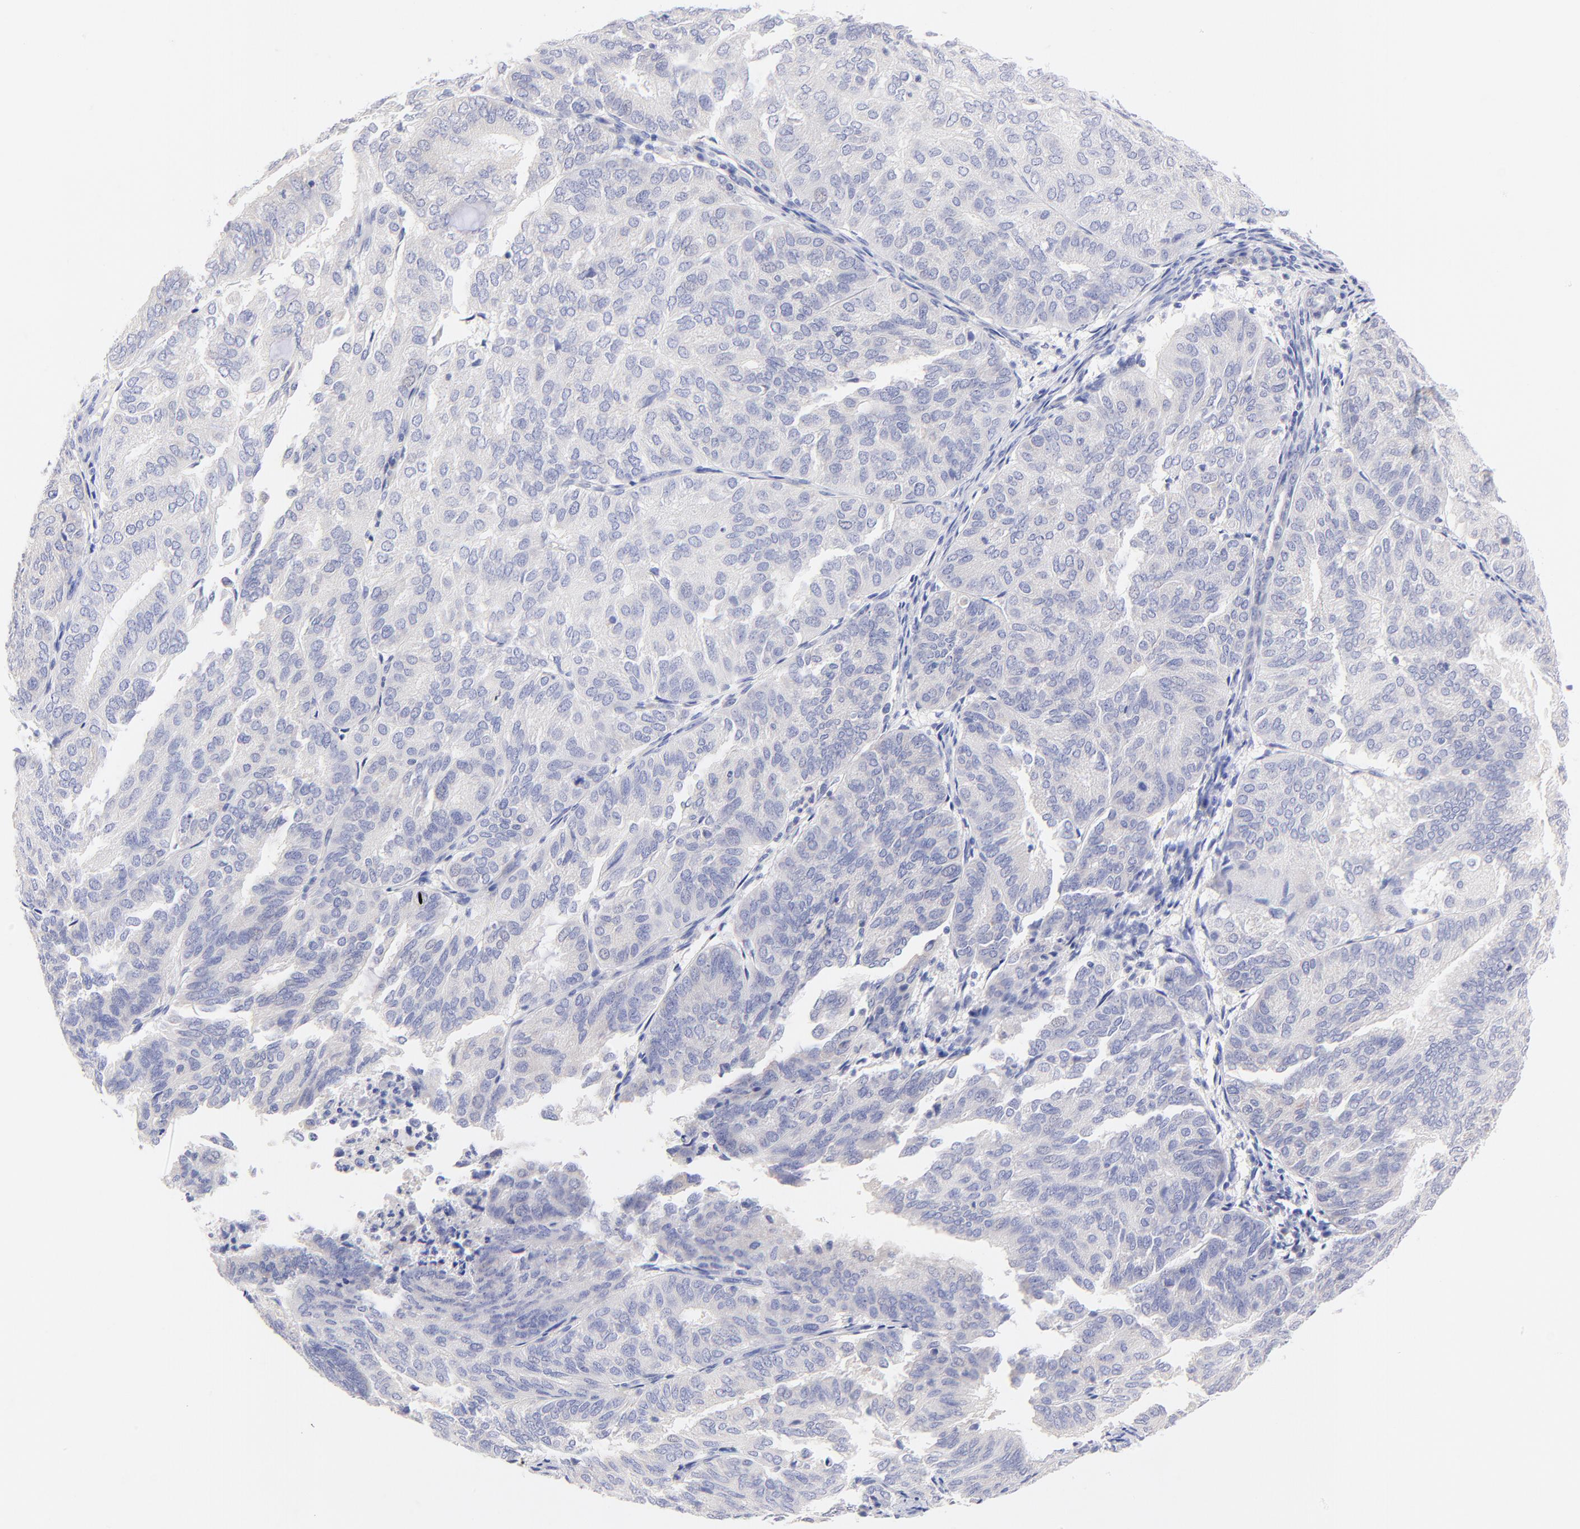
{"staining": {"intensity": "negative", "quantity": "none", "location": "none"}, "tissue": "endometrial cancer", "cell_type": "Tumor cells", "image_type": "cancer", "snomed": [{"axis": "morphology", "description": "Adenocarcinoma, NOS"}, {"axis": "topography", "description": "Endometrium"}], "caption": "Tumor cells show no significant protein expression in endometrial cancer.", "gene": "EBP", "patient": {"sex": "female", "age": 59}}